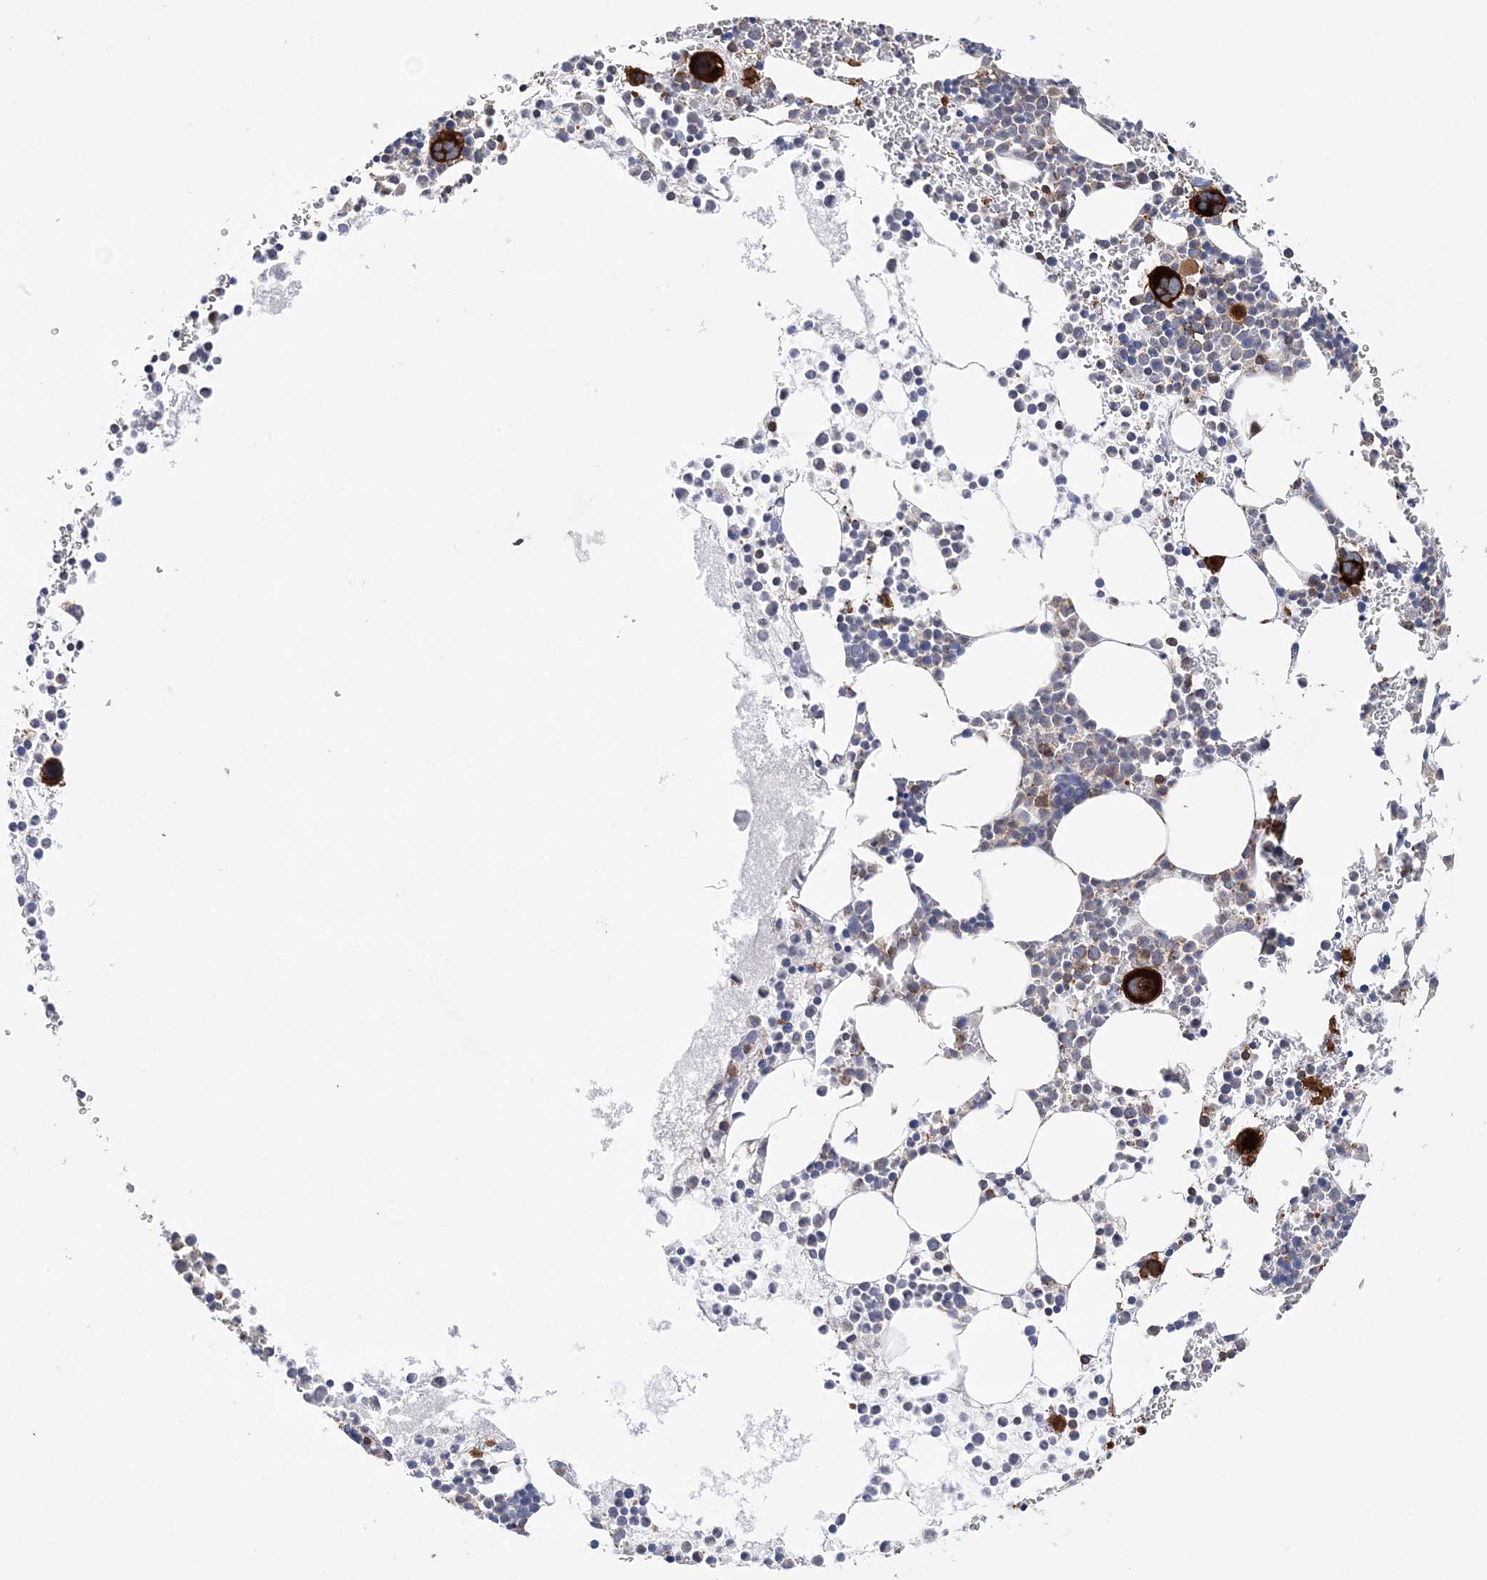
{"staining": {"intensity": "strong", "quantity": "<25%", "location": "cytoplasmic/membranous"}, "tissue": "bone marrow", "cell_type": "Hematopoietic cells", "image_type": "normal", "snomed": [{"axis": "morphology", "description": "Normal tissue, NOS"}, {"axis": "topography", "description": "Bone marrow"}], "caption": "Benign bone marrow was stained to show a protein in brown. There is medium levels of strong cytoplasmic/membranous positivity in about <25% of hematopoietic cells. Nuclei are stained in blue.", "gene": "TTC32", "patient": {"sex": "female", "age": 78}}